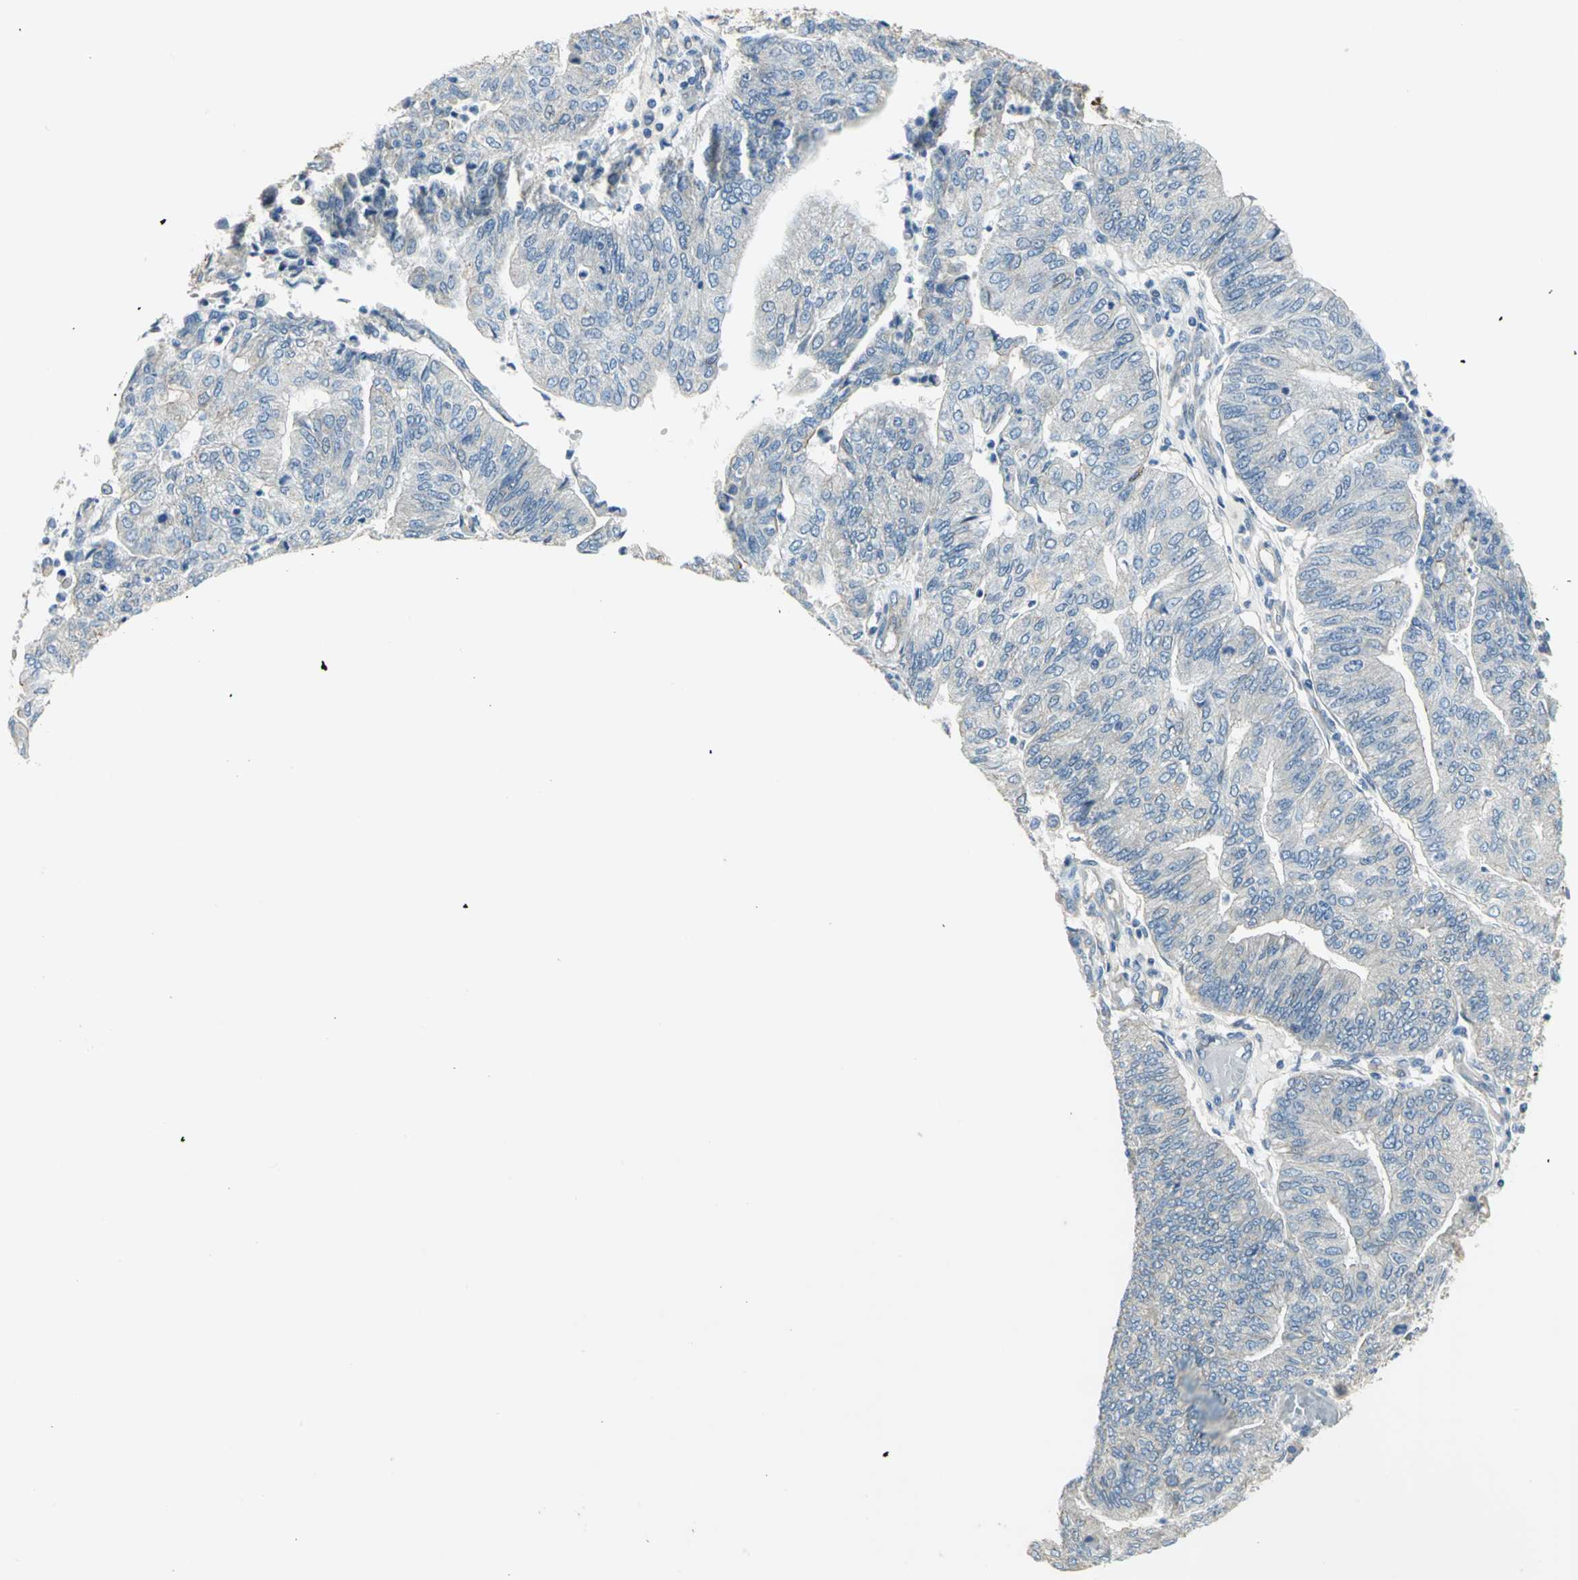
{"staining": {"intensity": "negative", "quantity": "none", "location": "none"}, "tissue": "endometrial cancer", "cell_type": "Tumor cells", "image_type": "cancer", "snomed": [{"axis": "morphology", "description": "Adenocarcinoma, NOS"}, {"axis": "topography", "description": "Endometrium"}], "caption": "Immunohistochemistry (IHC) image of neoplastic tissue: human endometrial cancer stained with DAB (3,3'-diaminobenzidine) reveals no significant protein positivity in tumor cells.", "gene": "HTR1F", "patient": {"sex": "female", "age": 59}}